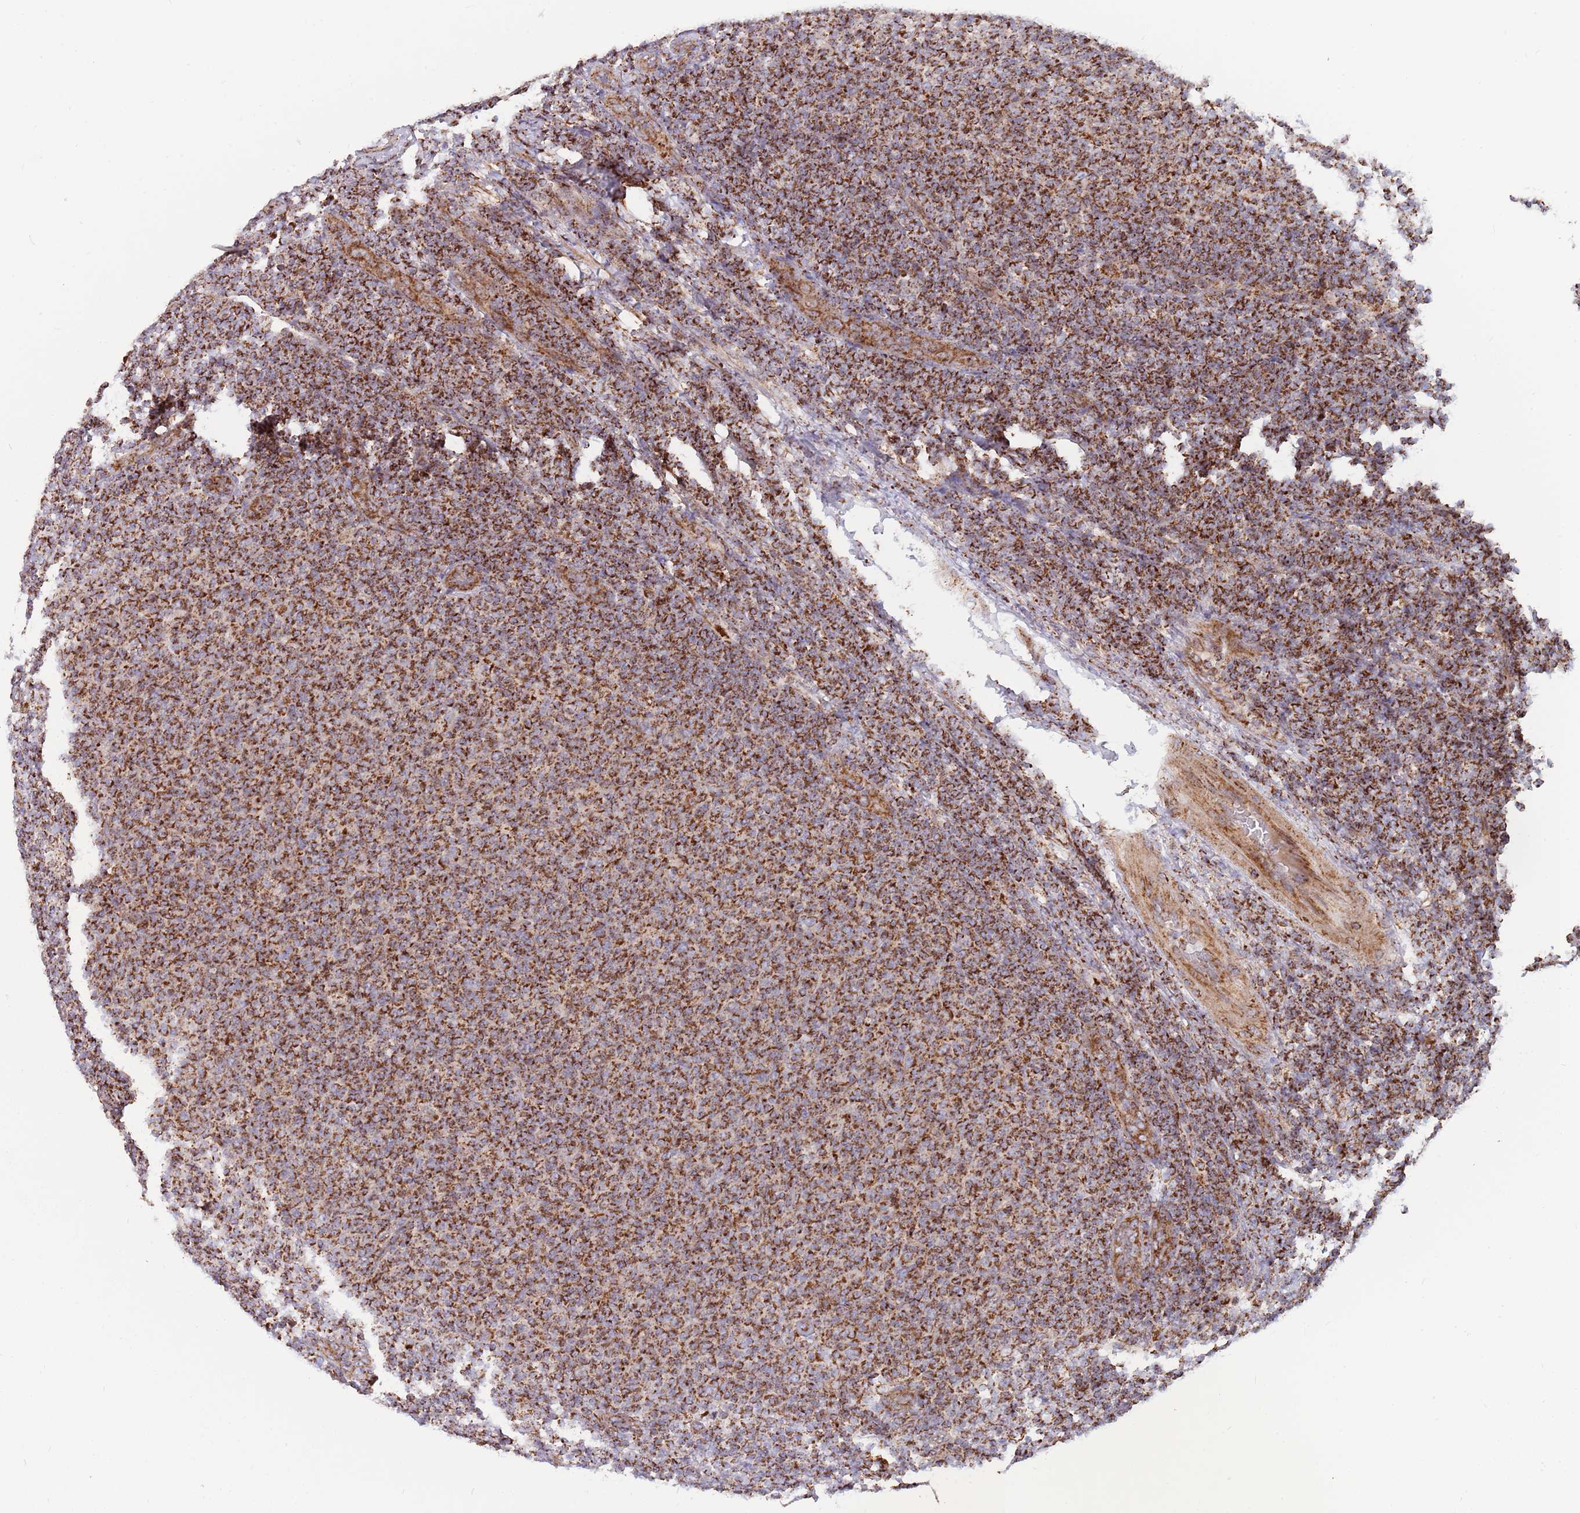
{"staining": {"intensity": "strong", "quantity": ">75%", "location": "cytoplasmic/membranous"}, "tissue": "lymphoma", "cell_type": "Tumor cells", "image_type": "cancer", "snomed": [{"axis": "morphology", "description": "Malignant lymphoma, non-Hodgkin's type, Low grade"}, {"axis": "topography", "description": "Lymph node"}], "caption": "High-magnification brightfield microscopy of lymphoma stained with DAB (3,3'-diaminobenzidine) (brown) and counterstained with hematoxylin (blue). tumor cells exhibit strong cytoplasmic/membranous expression is identified in about>75% of cells.", "gene": "ATP5PD", "patient": {"sex": "male", "age": 66}}